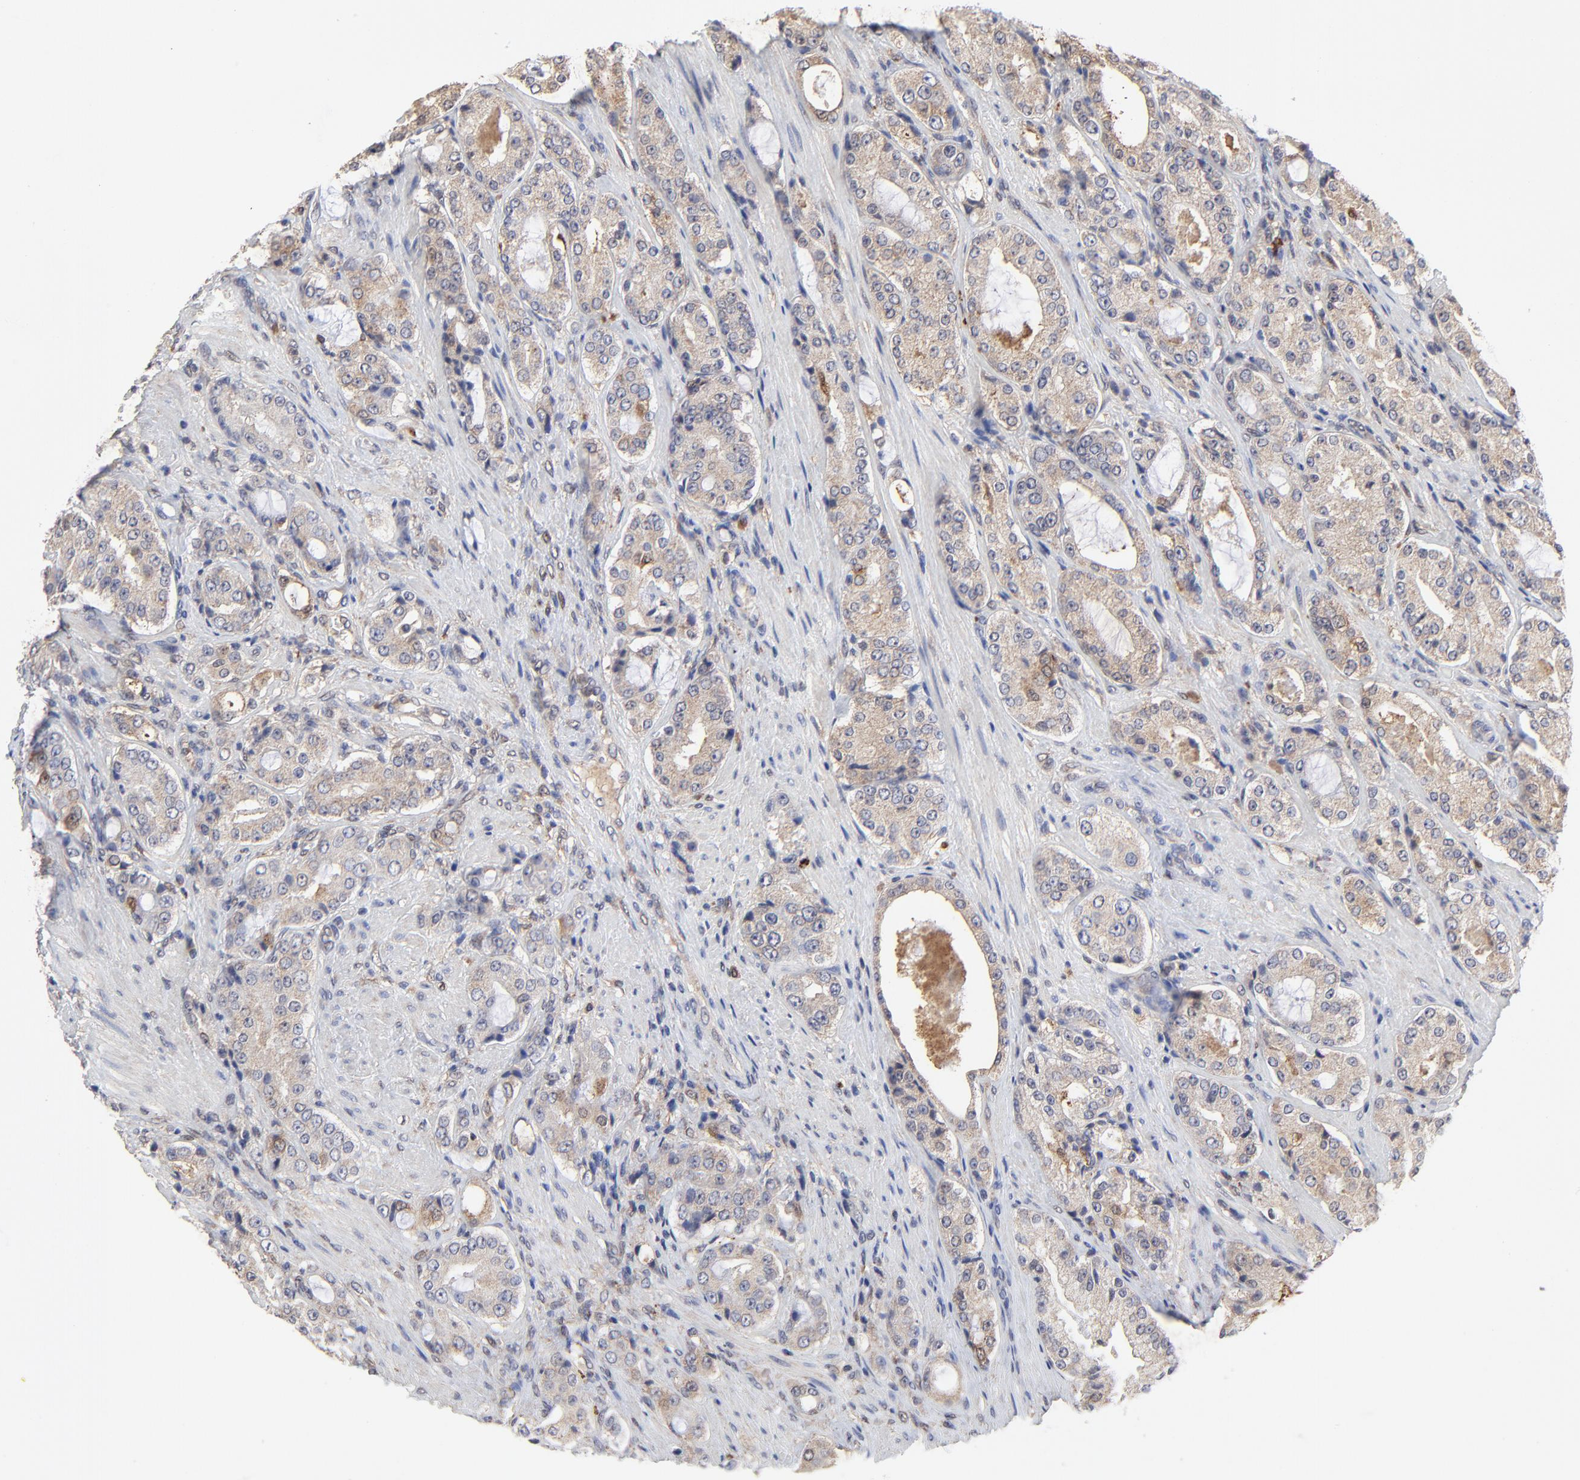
{"staining": {"intensity": "moderate", "quantity": ">75%", "location": "cytoplasmic/membranous"}, "tissue": "prostate cancer", "cell_type": "Tumor cells", "image_type": "cancer", "snomed": [{"axis": "morphology", "description": "Adenocarcinoma, High grade"}, {"axis": "topography", "description": "Prostate"}], "caption": "Immunohistochemistry photomicrograph of neoplastic tissue: human prostate high-grade adenocarcinoma stained using IHC displays medium levels of moderate protein expression localized specifically in the cytoplasmic/membranous of tumor cells, appearing as a cytoplasmic/membranous brown color.", "gene": "LGALS3", "patient": {"sex": "male", "age": 72}}